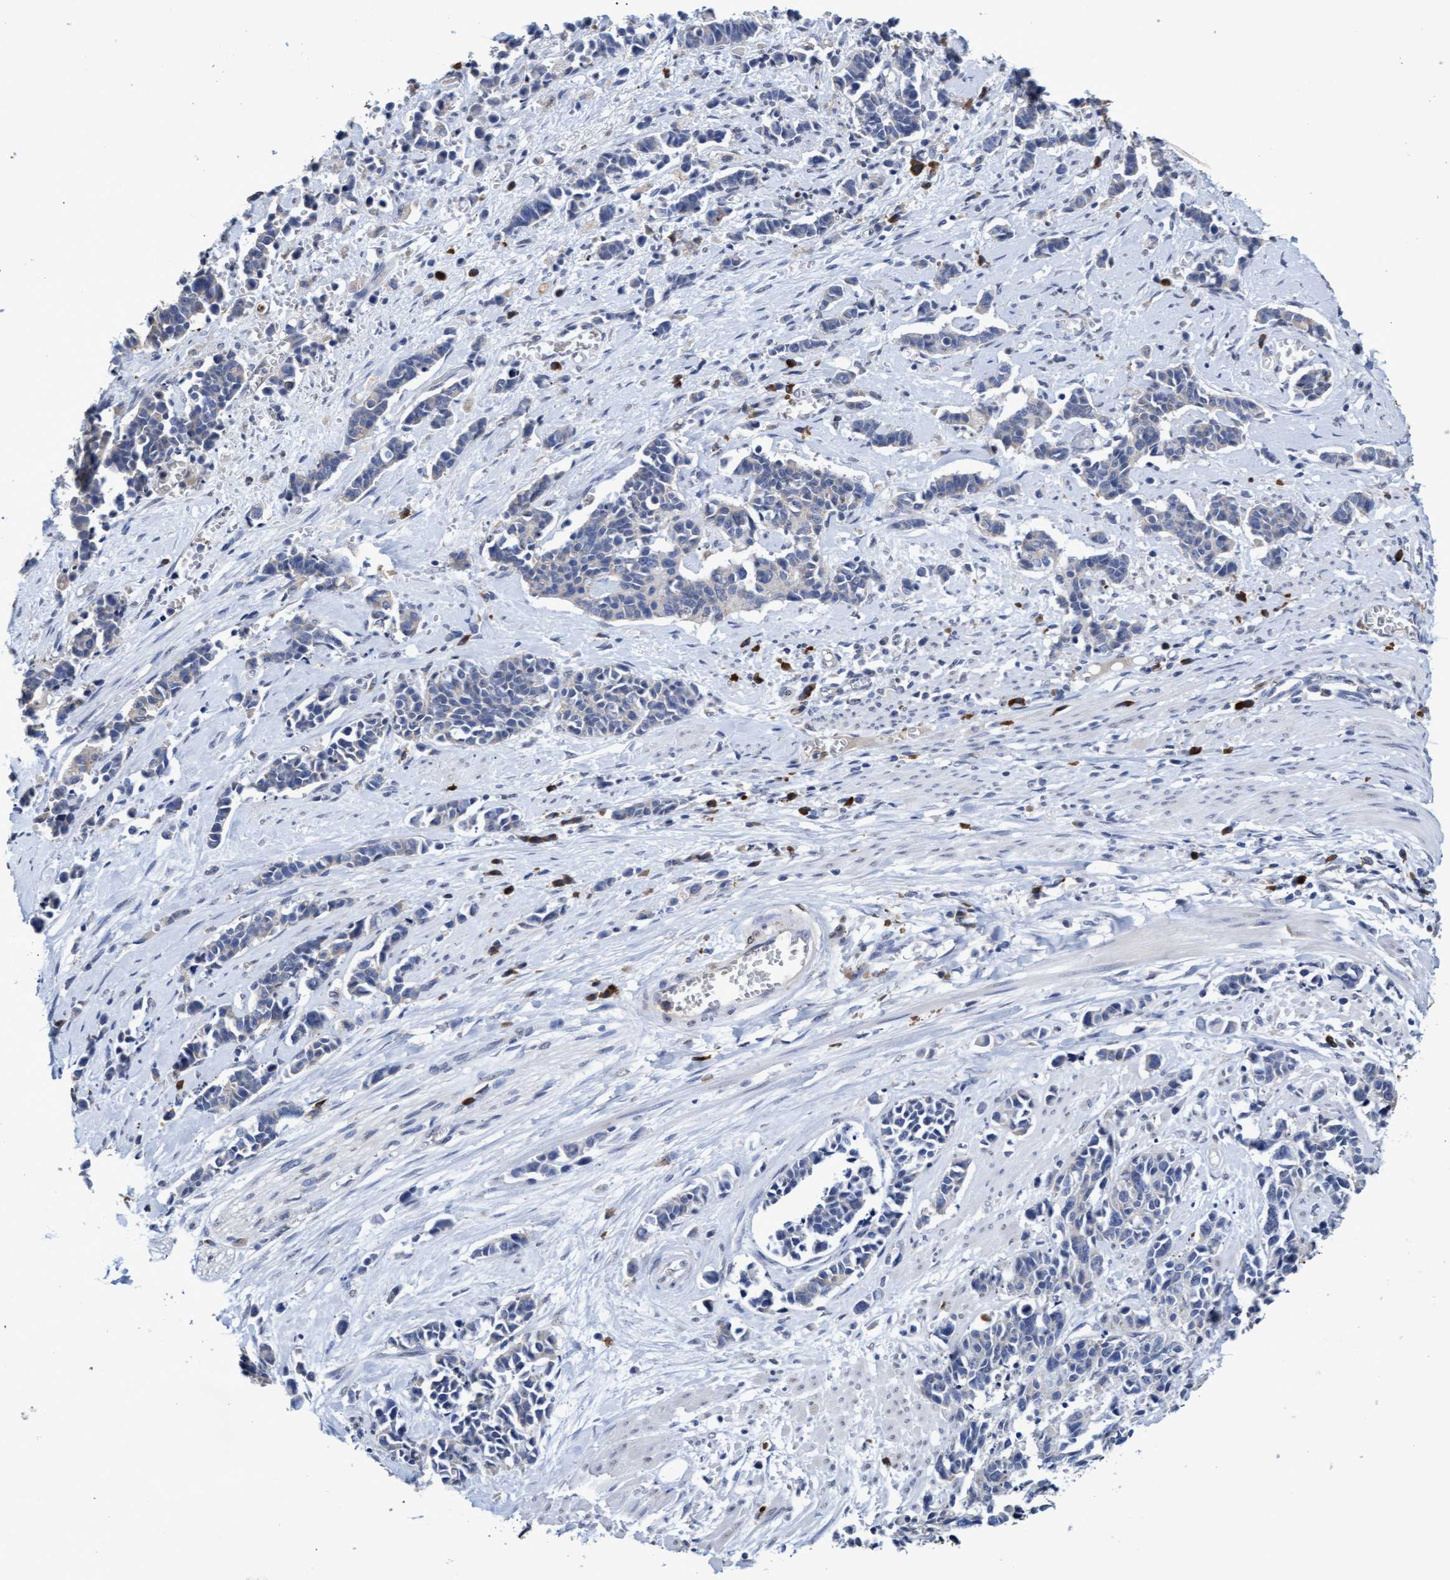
{"staining": {"intensity": "negative", "quantity": "none", "location": "none"}, "tissue": "cervical cancer", "cell_type": "Tumor cells", "image_type": "cancer", "snomed": [{"axis": "morphology", "description": "Squamous cell carcinoma, NOS"}, {"axis": "topography", "description": "Cervix"}], "caption": "Immunohistochemistry (IHC) histopathology image of human cervical cancer (squamous cell carcinoma) stained for a protein (brown), which displays no positivity in tumor cells. (Stains: DAB (3,3'-diaminobenzidine) IHC with hematoxylin counter stain, Microscopy: brightfield microscopy at high magnification).", "gene": "GPR39", "patient": {"sex": "female", "age": 35}}